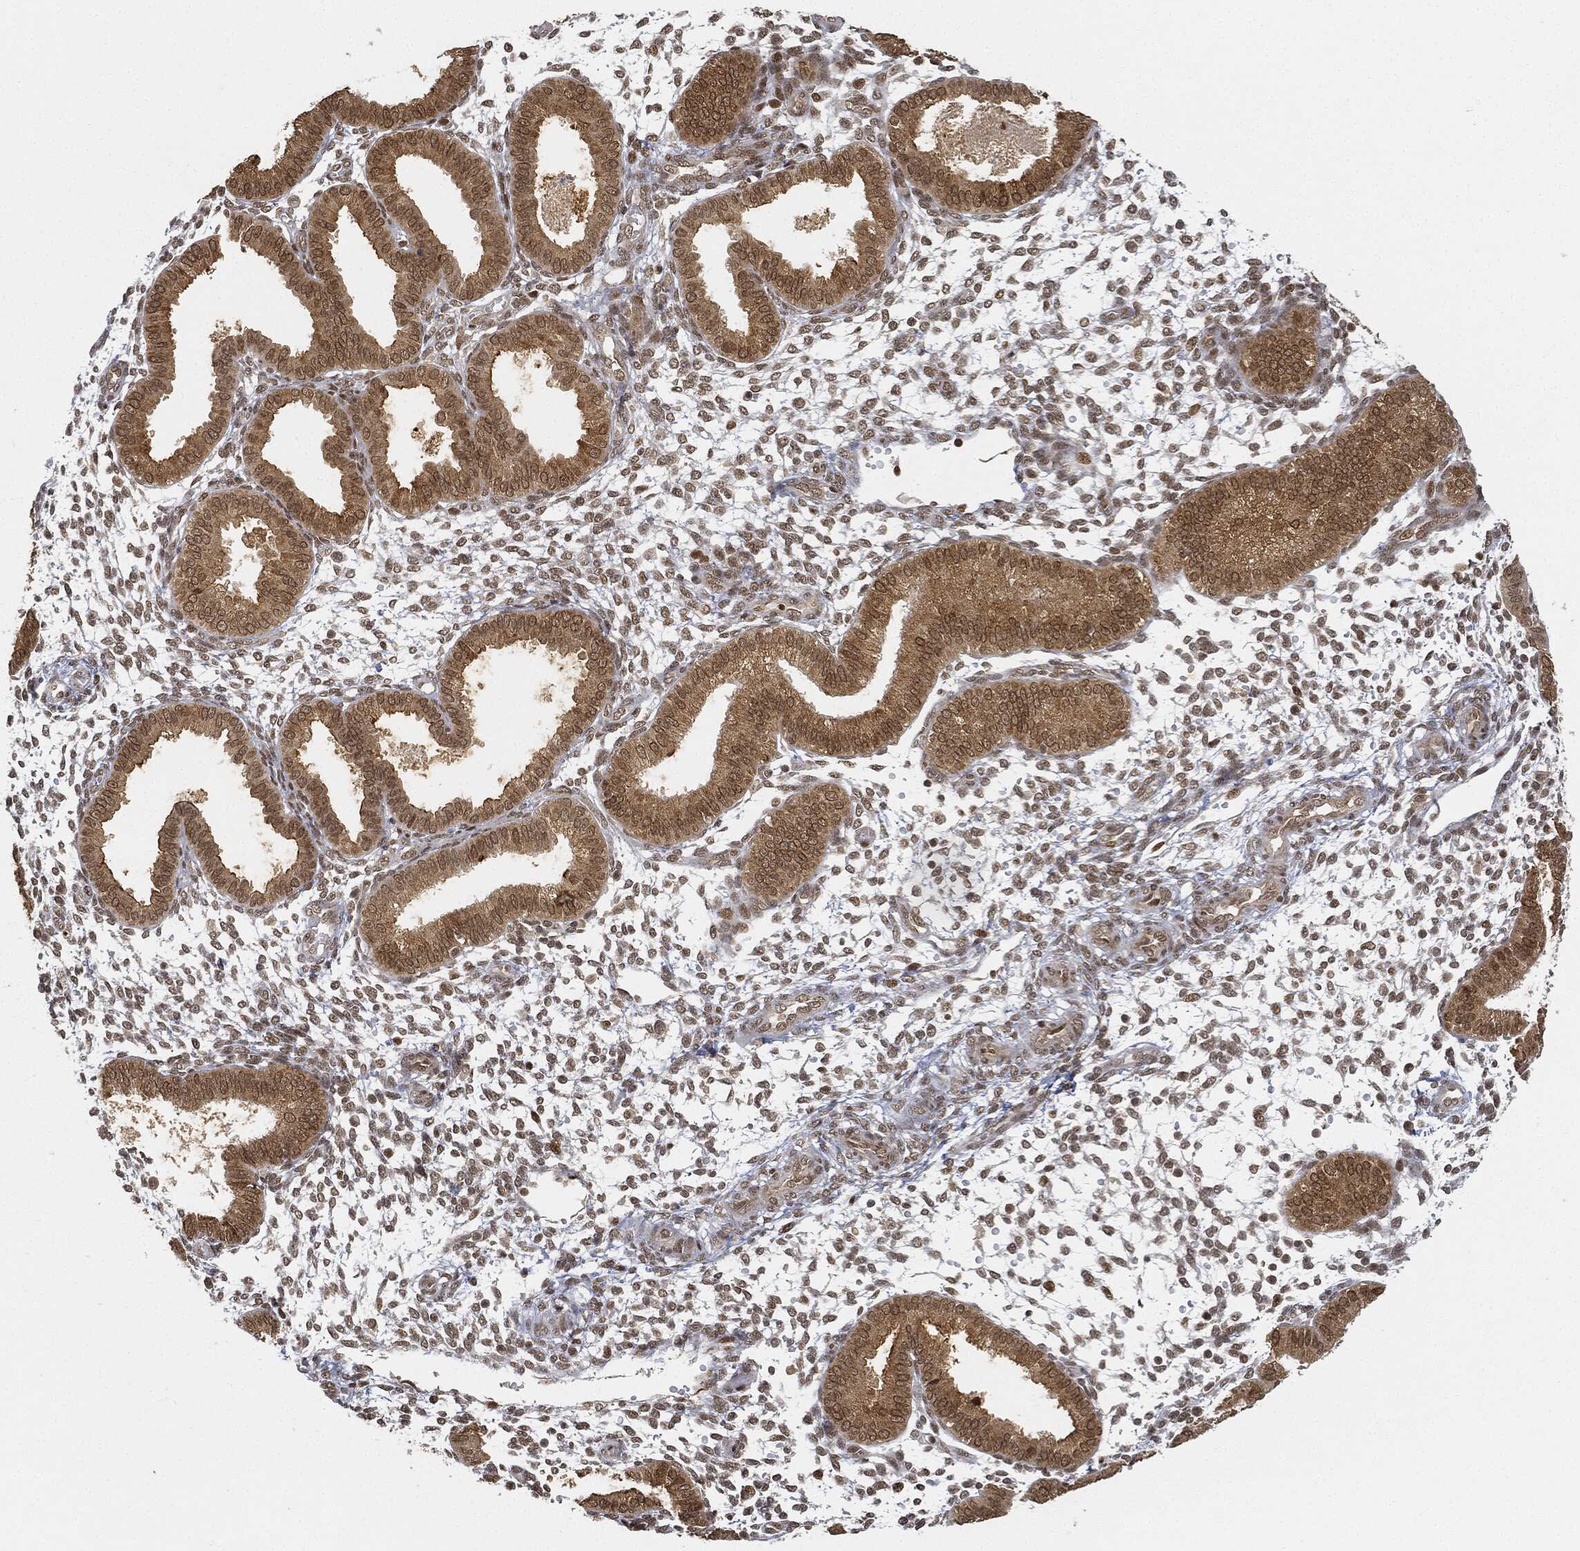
{"staining": {"intensity": "weak", "quantity": "25%-75%", "location": "cytoplasmic/membranous,nuclear"}, "tissue": "endometrium", "cell_type": "Cells in endometrial stroma", "image_type": "normal", "snomed": [{"axis": "morphology", "description": "Normal tissue, NOS"}, {"axis": "topography", "description": "Endometrium"}], "caption": "A low amount of weak cytoplasmic/membranous,nuclear positivity is present in approximately 25%-75% of cells in endometrial stroma in normal endometrium.", "gene": "CIB1", "patient": {"sex": "female", "age": 43}}